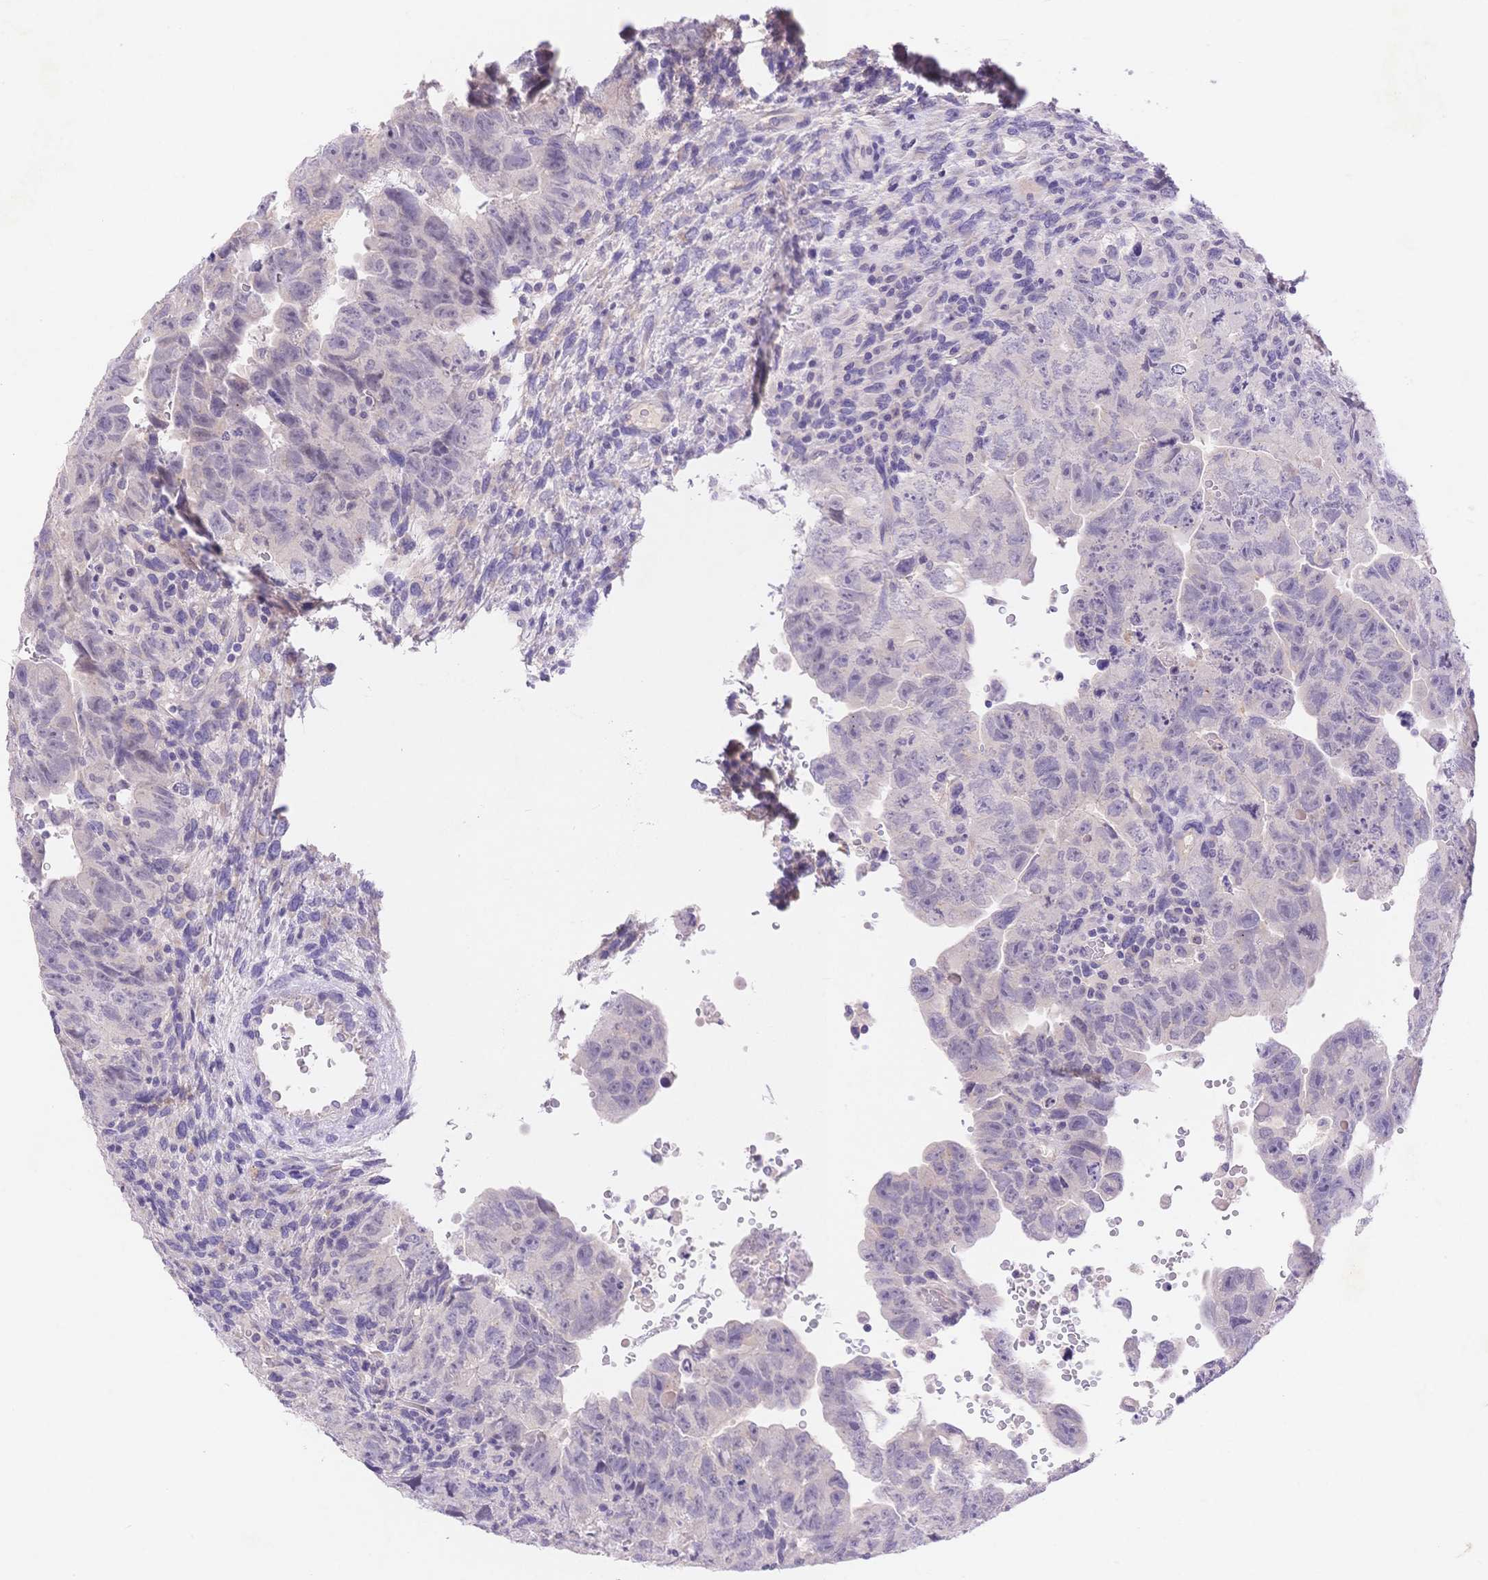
{"staining": {"intensity": "negative", "quantity": "none", "location": "none"}, "tissue": "testis cancer", "cell_type": "Tumor cells", "image_type": "cancer", "snomed": [{"axis": "morphology", "description": "Carcinoma, Embryonal, NOS"}, {"axis": "topography", "description": "Testis"}], "caption": "Immunohistochemical staining of human testis cancer (embryonal carcinoma) exhibits no significant staining in tumor cells.", "gene": "MYOM1", "patient": {"sex": "male", "age": 24}}